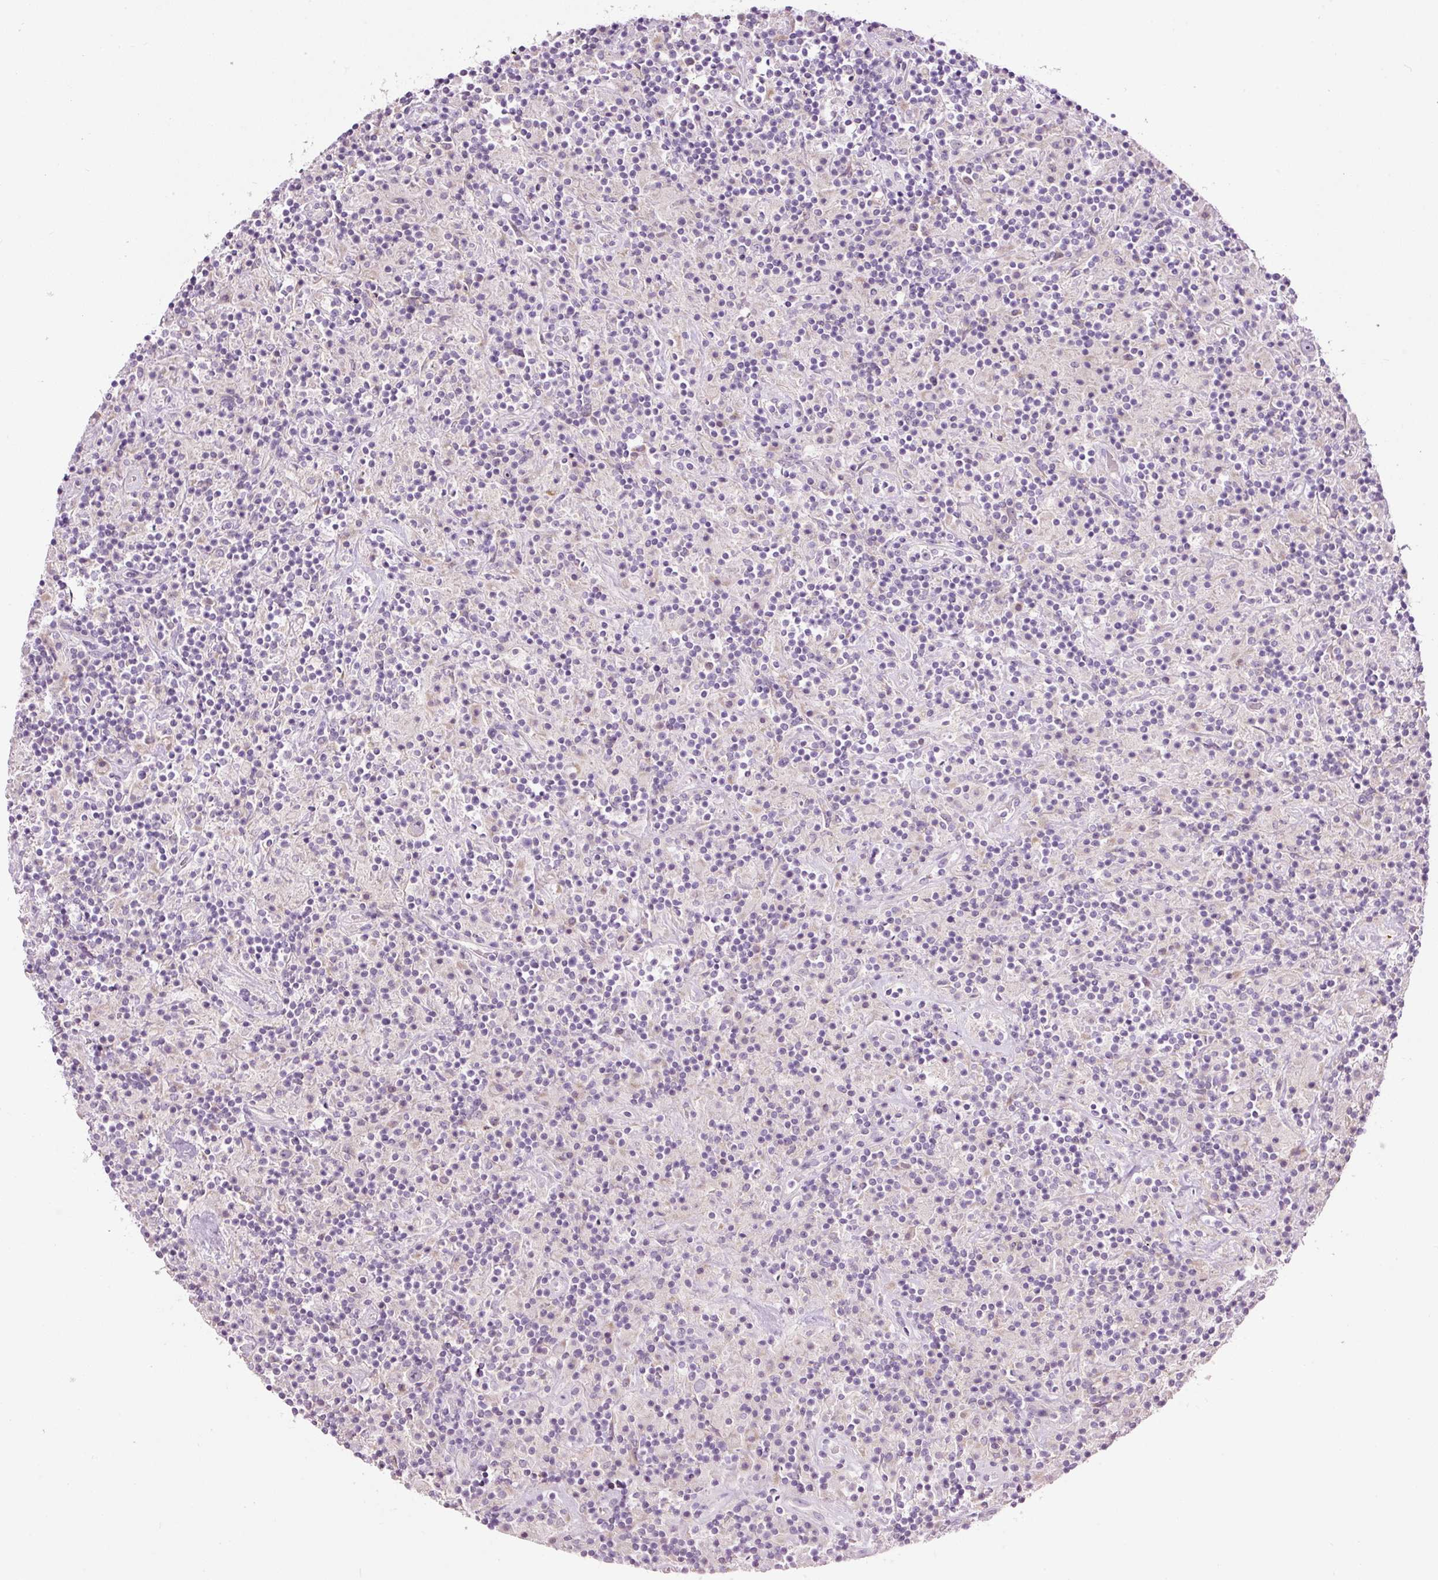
{"staining": {"intensity": "negative", "quantity": "none", "location": "none"}, "tissue": "lymphoma", "cell_type": "Tumor cells", "image_type": "cancer", "snomed": [{"axis": "morphology", "description": "Hodgkin's disease, NOS"}, {"axis": "topography", "description": "Lymph node"}], "caption": "Tumor cells show no significant positivity in lymphoma.", "gene": "RSPO2", "patient": {"sex": "male", "age": 70}}